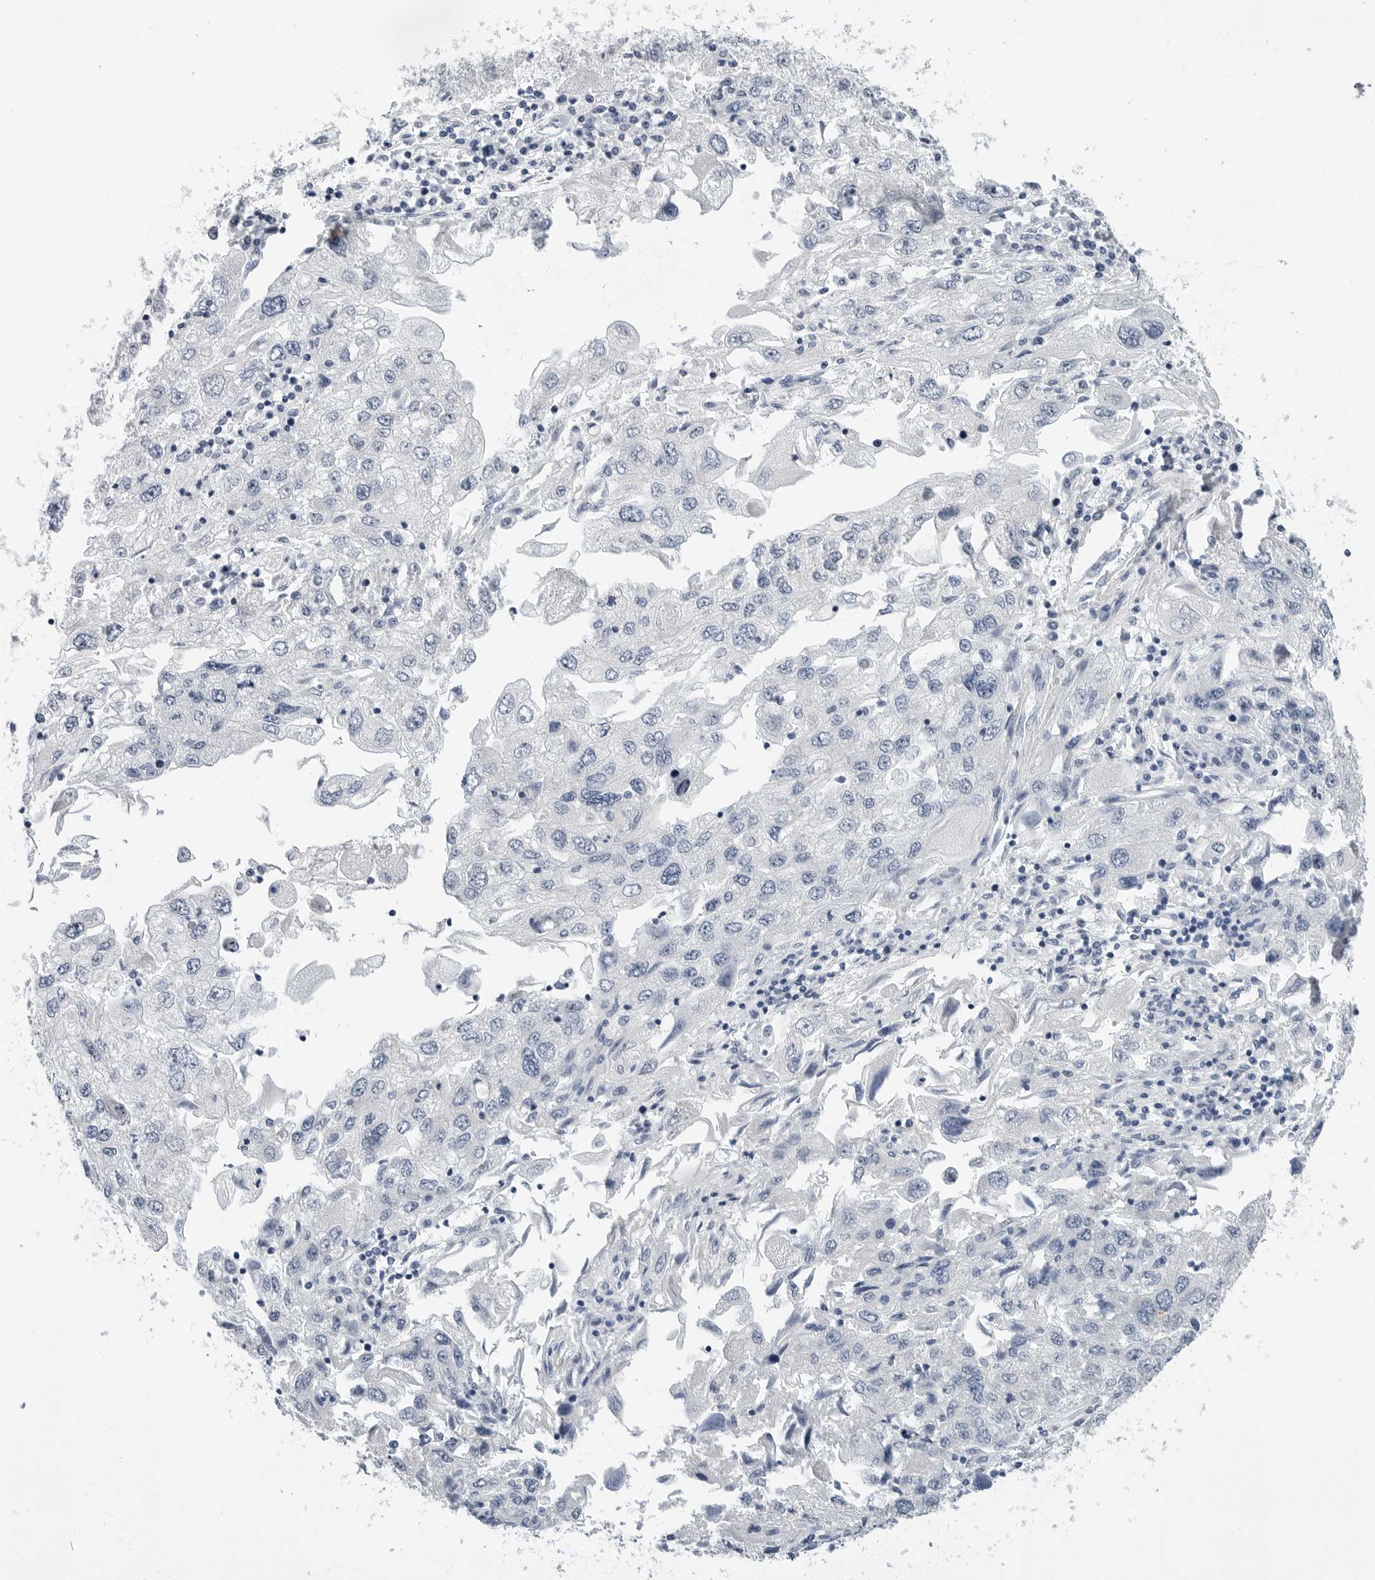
{"staining": {"intensity": "negative", "quantity": "none", "location": "none"}, "tissue": "endometrial cancer", "cell_type": "Tumor cells", "image_type": "cancer", "snomed": [{"axis": "morphology", "description": "Adenocarcinoma, NOS"}, {"axis": "topography", "description": "Endometrium"}], "caption": "Tumor cells show no significant staining in endometrial adenocarcinoma.", "gene": "PLN", "patient": {"sex": "female", "age": 49}}